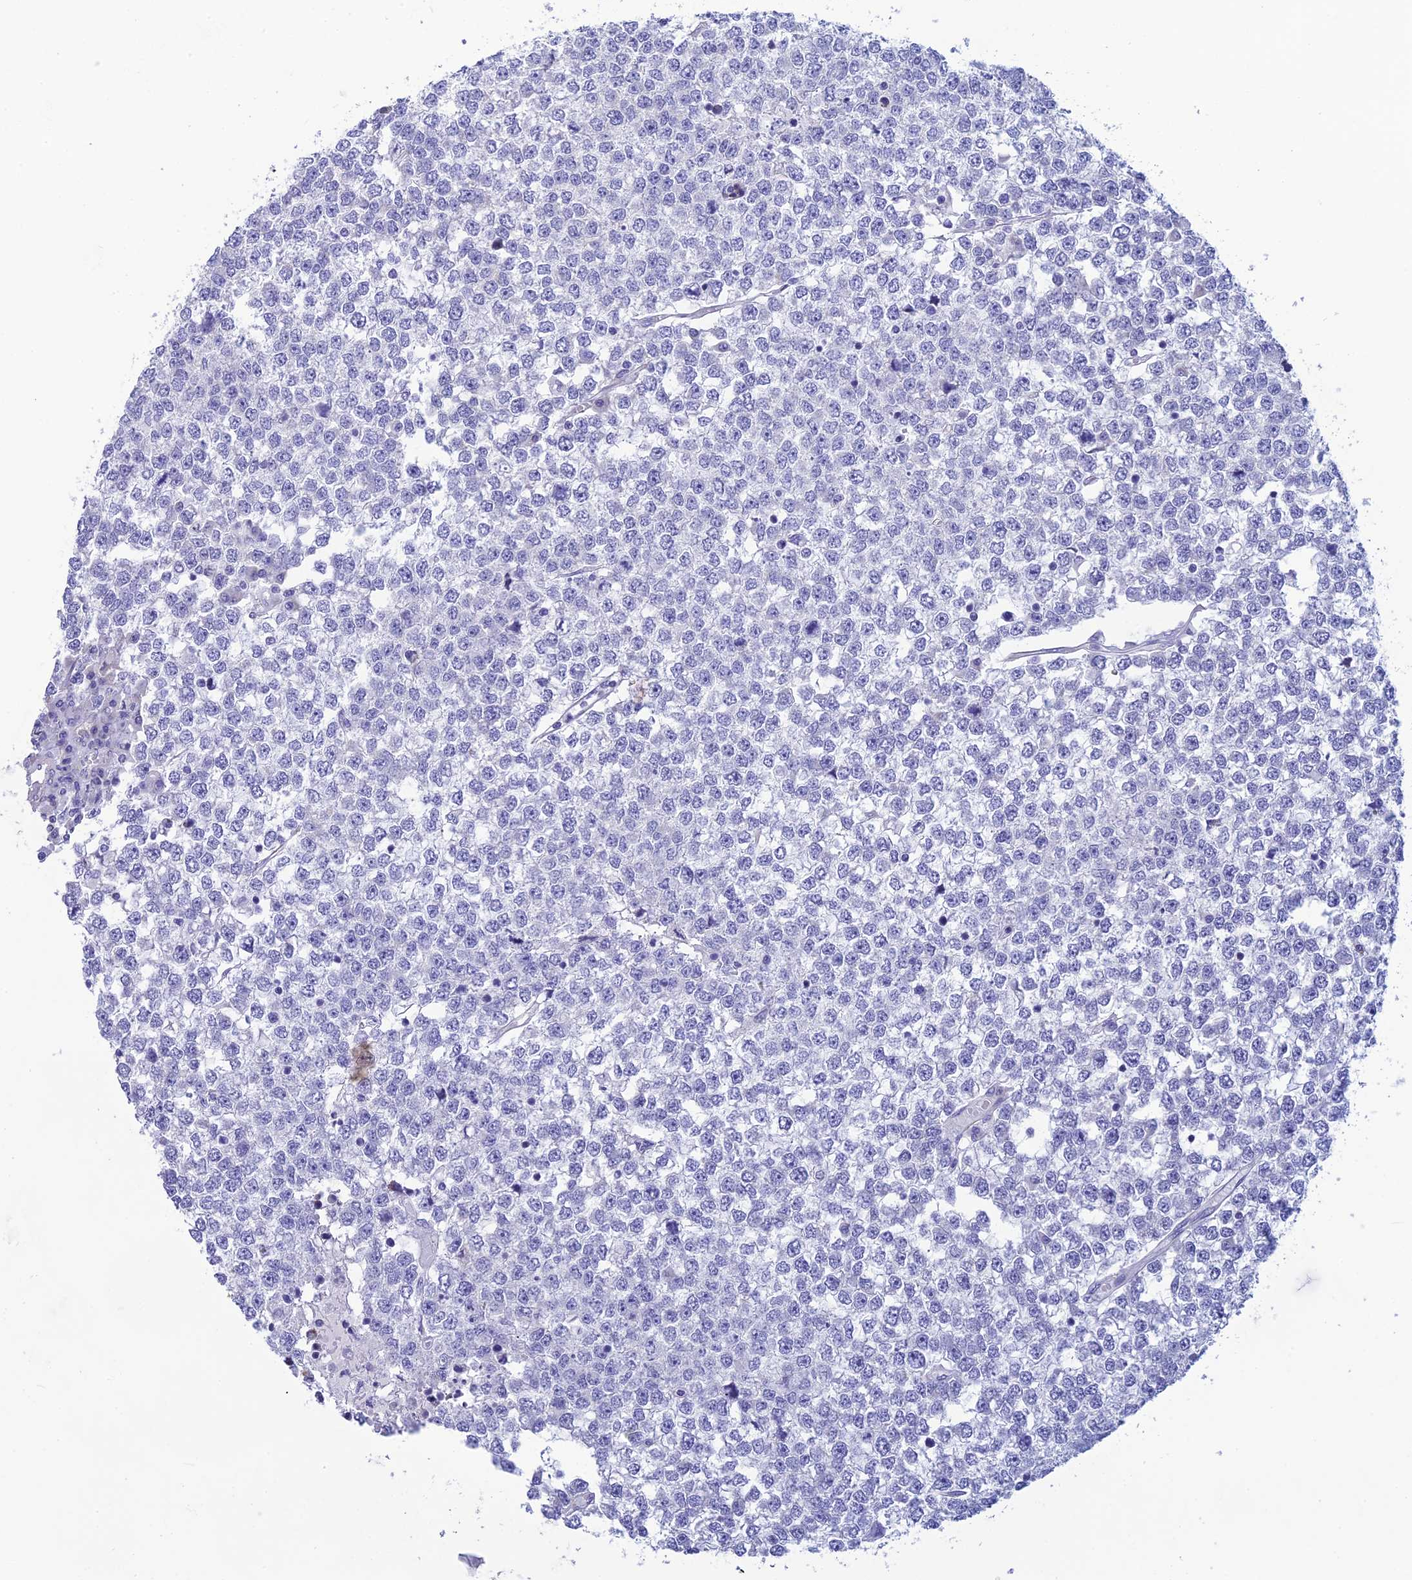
{"staining": {"intensity": "negative", "quantity": "none", "location": "none"}, "tissue": "testis cancer", "cell_type": "Tumor cells", "image_type": "cancer", "snomed": [{"axis": "morphology", "description": "Seminoma, NOS"}, {"axis": "topography", "description": "Testis"}], "caption": "The micrograph shows no significant expression in tumor cells of testis seminoma.", "gene": "POMGNT1", "patient": {"sex": "male", "age": 65}}